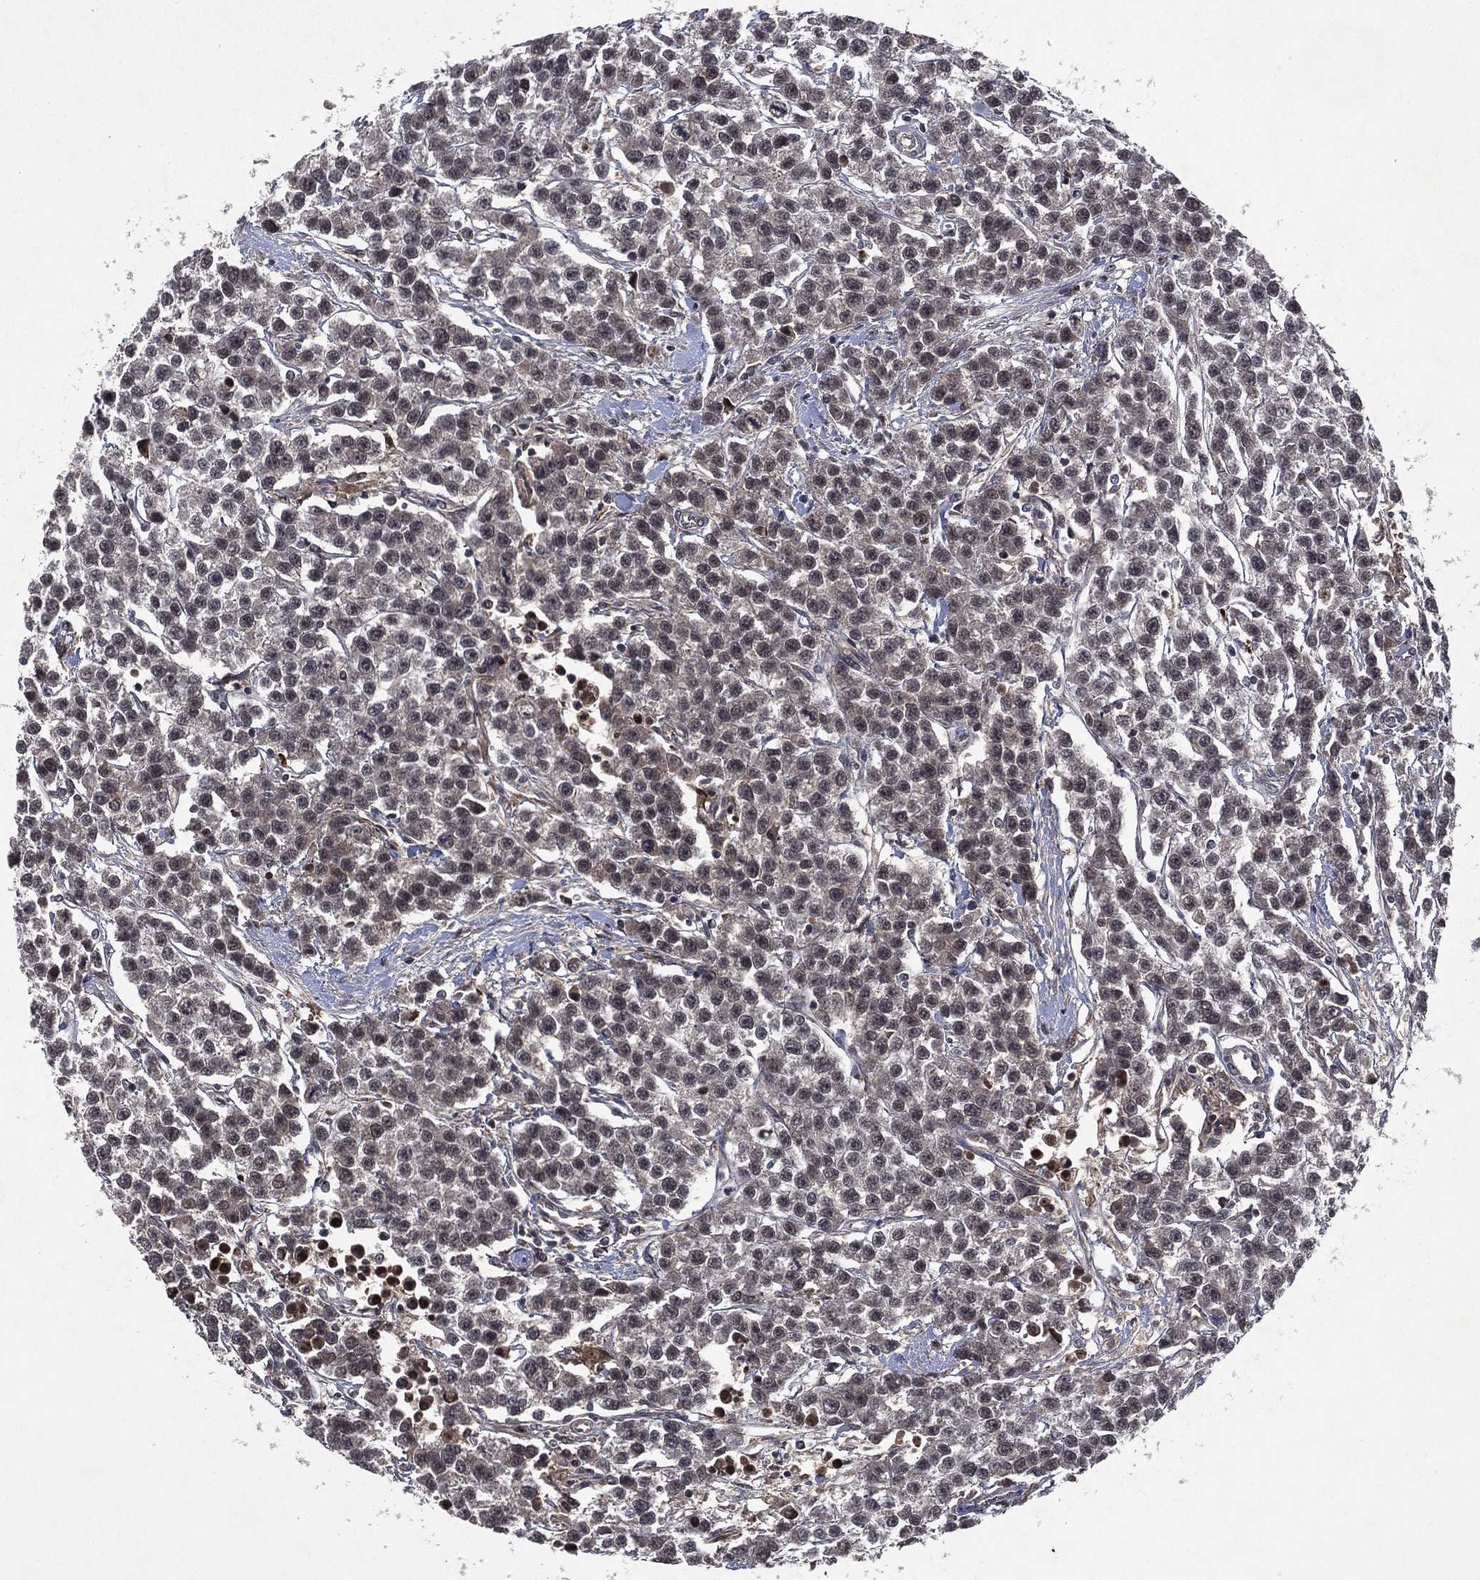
{"staining": {"intensity": "negative", "quantity": "none", "location": "none"}, "tissue": "testis cancer", "cell_type": "Tumor cells", "image_type": "cancer", "snomed": [{"axis": "morphology", "description": "Seminoma, NOS"}, {"axis": "topography", "description": "Testis"}], "caption": "This is a image of immunohistochemistry (IHC) staining of seminoma (testis), which shows no staining in tumor cells.", "gene": "ATG4B", "patient": {"sex": "male", "age": 59}}